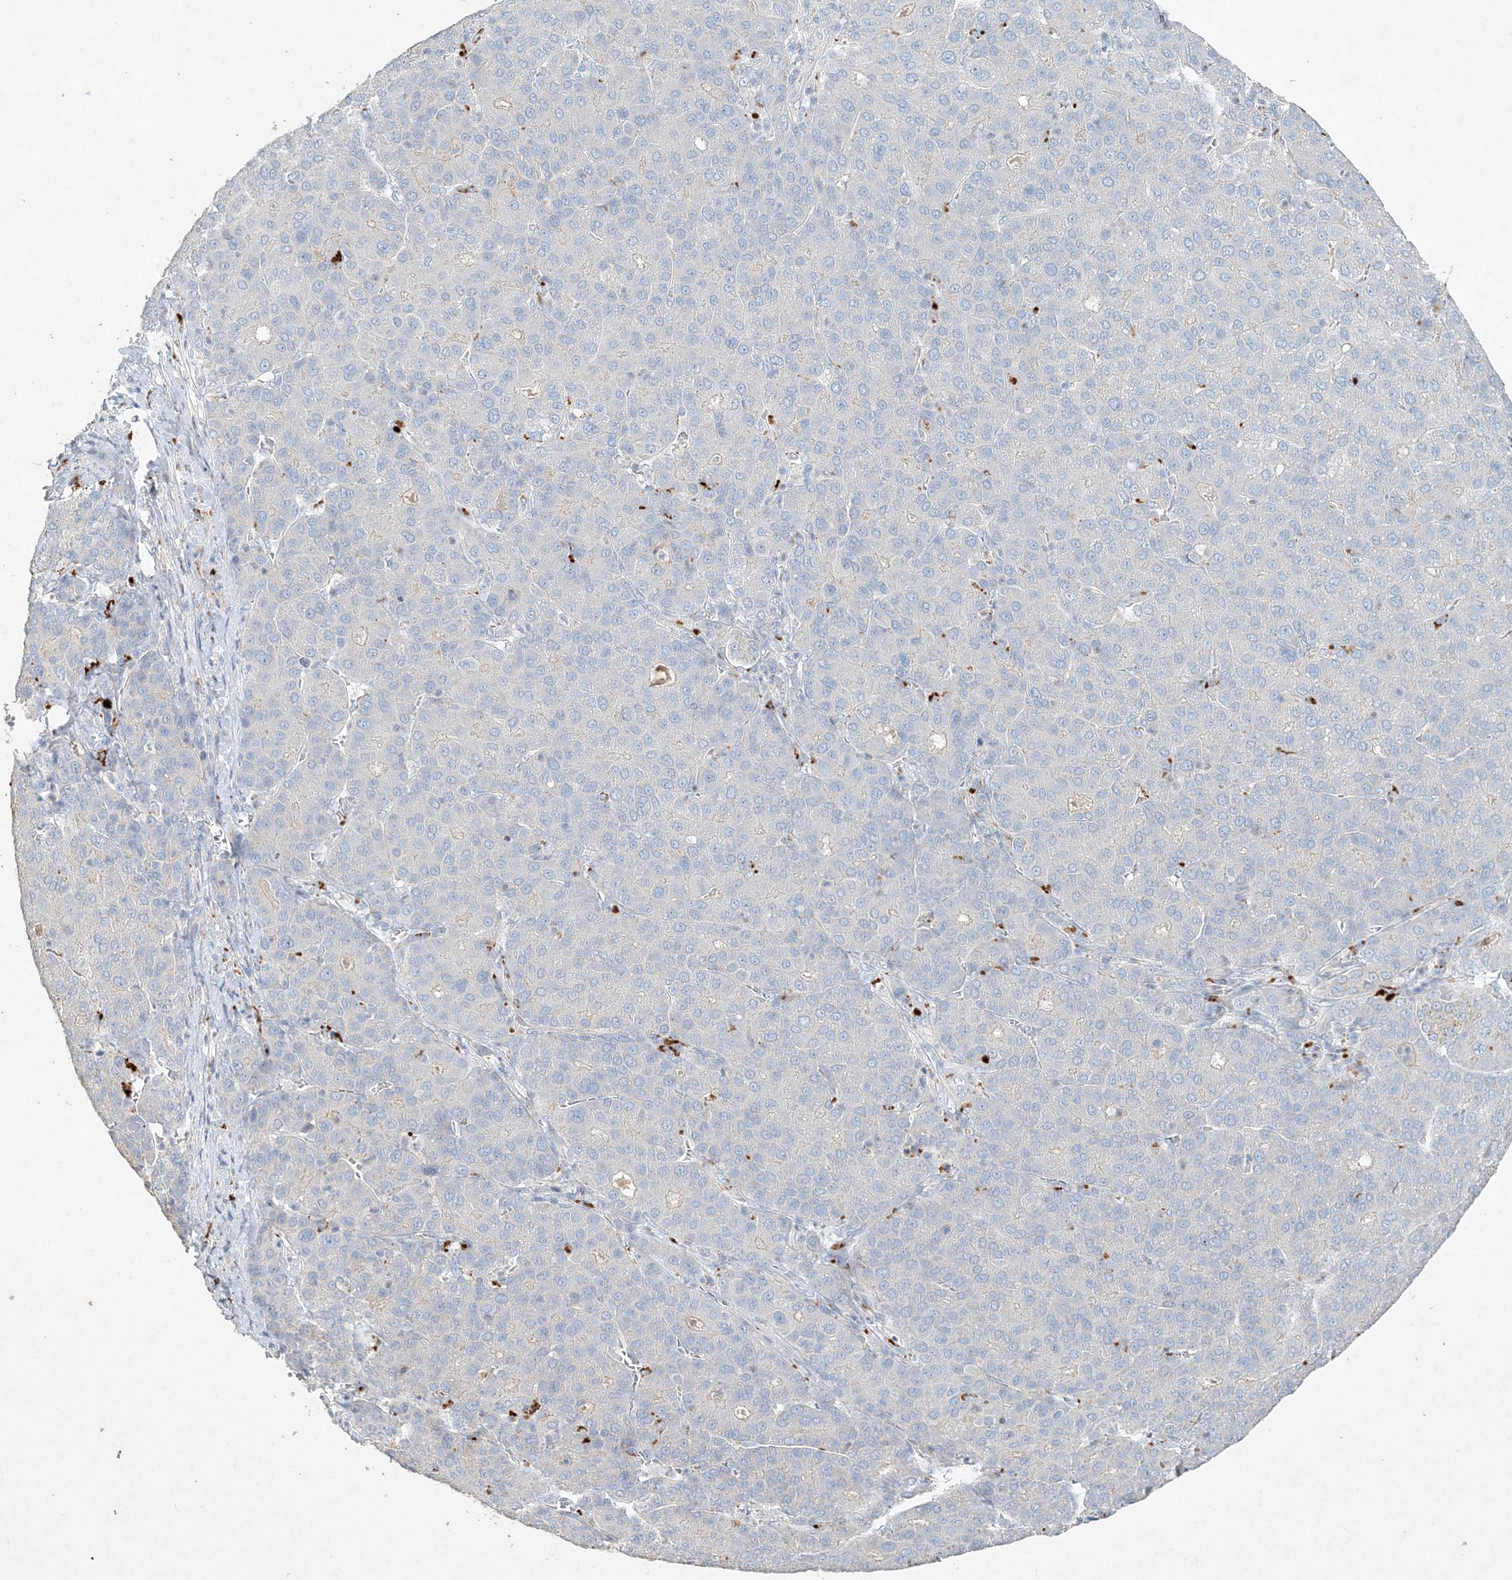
{"staining": {"intensity": "negative", "quantity": "none", "location": "none"}, "tissue": "liver cancer", "cell_type": "Tumor cells", "image_type": "cancer", "snomed": [{"axis": "morphology", "description": "Carcinoma, Hepatocellular, NOS"}, {"axis": "topography", "description": "Liver"}], "caption": "DAB immunohistochemical staining of hepatocellular carcinoma (liver) reveals no significant expression in tumor cells.", "gene": "DNAH5", "patient": {"sex": "male", "age": 65}}